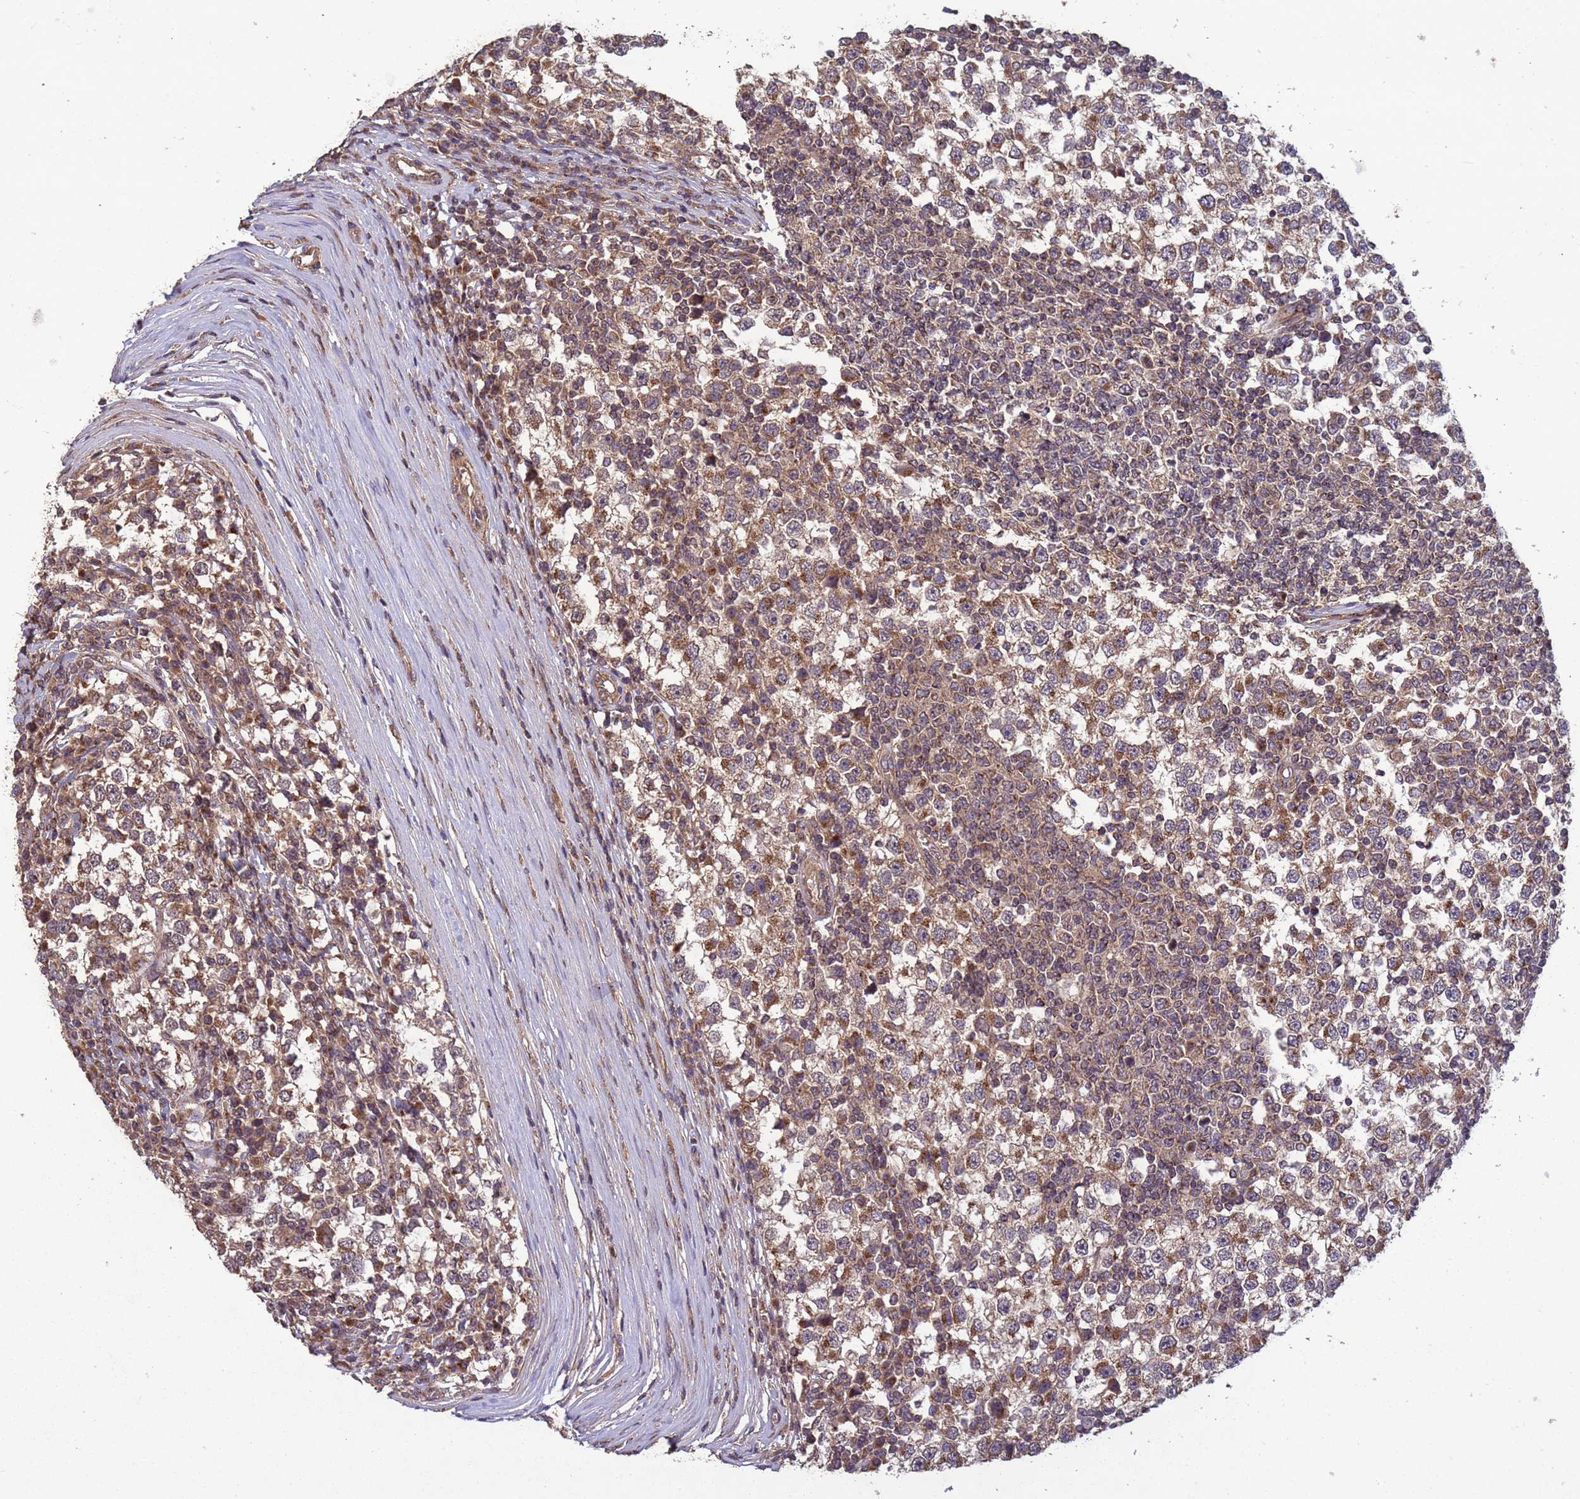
{"staining": {"intensity": "moderate", "quantity": ">75%", "location": "cytoplasmic/membranous"}, "tissue": "testis cancer", "cell_type": "Tumor cells", "image_type": "cancer", "snomed": [{"axis": "morphology", "description": "Seminoma, NOS"}, {"axis": "topography", "description": "Testis"}], "caption": "Tumor cells exhibit medium levels of moderate cytoplasmic/membranous positivity in approximately >75% of cells in human testis seminoma.", "gene": "FASTKD1", "patient": {"sex": "male", "age": 65}}